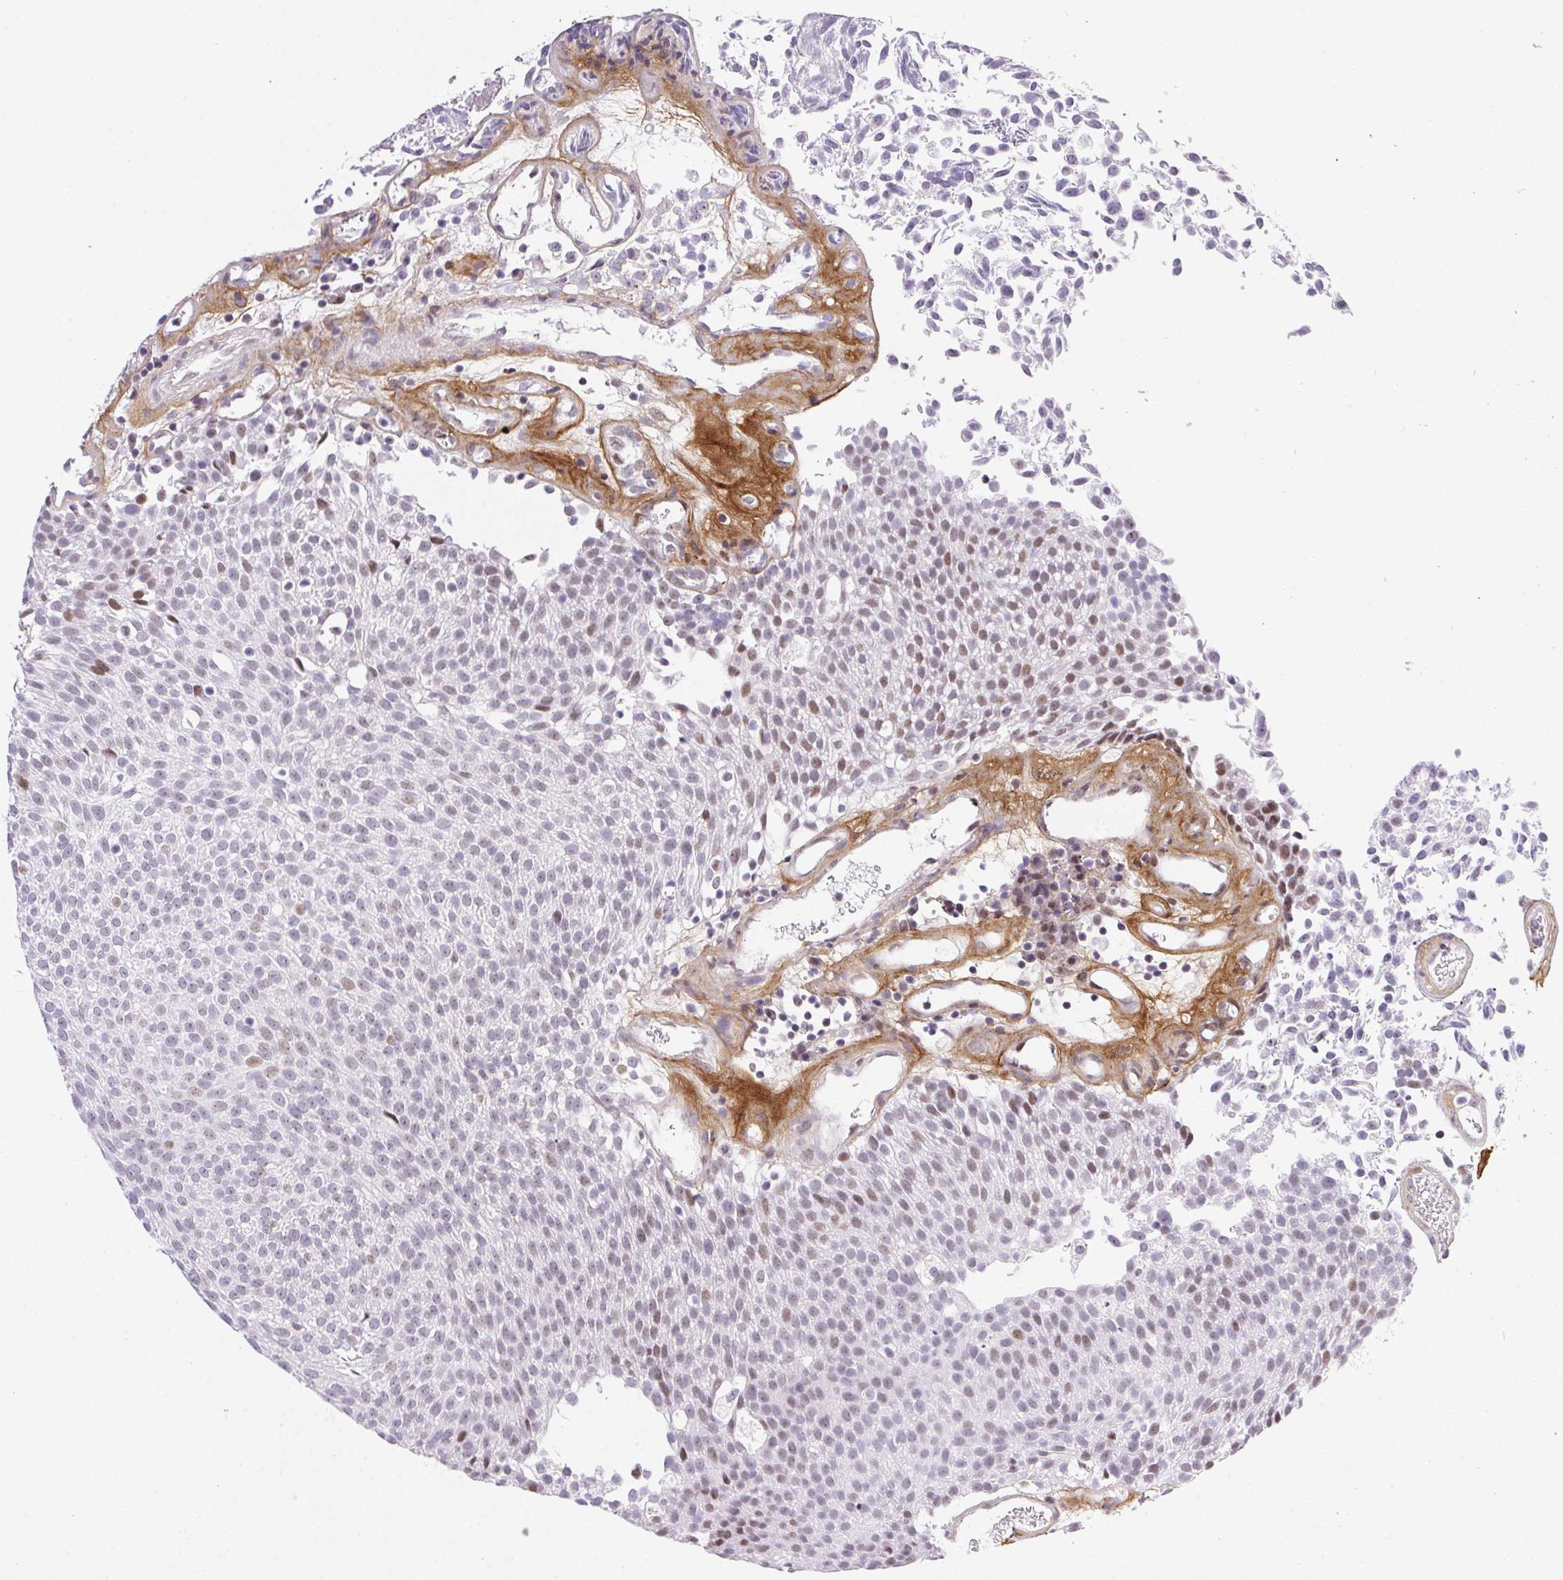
{"staining": {"intensity": "moderate", "quantity": "<25%", "location": "nuclear"}, "tissue": "urothelial cancer", "cell_type": "Tumor cells", "image_type": "cancer", "snomed": [{"axis": "morphology", "description": "Urothelial carcinoma, Low grade"}, {"axis": "topography", "description": "Urinary bladder"}], "caption": "Approximately <25% of tumor cells in human urothelial cancer reveal moderate nuclear protein positivity as visualized by brown immunohistochemical staining.", "gene": "PDZD2", "patient": {"sex": "female", "age": 79}}